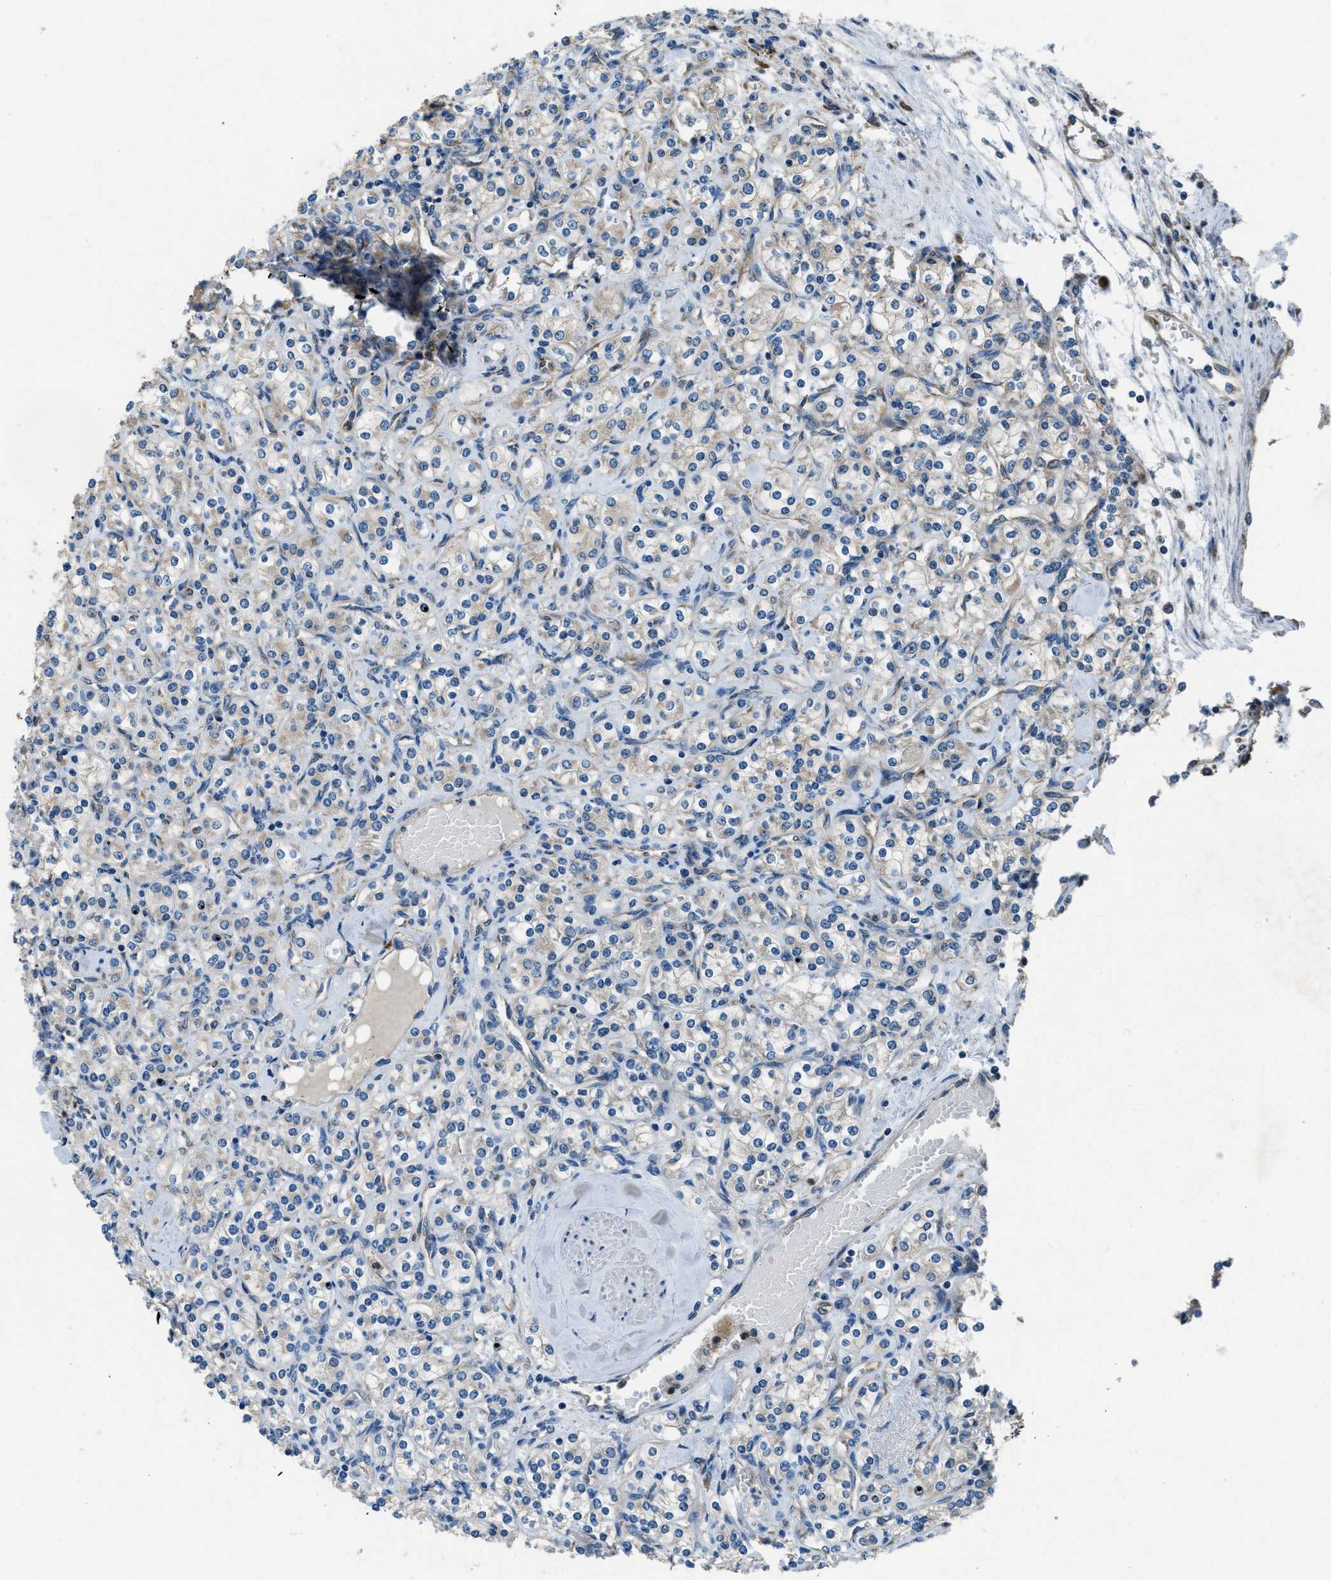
{"staining": {"intensity": "weak", "quantity": "<25%", "location": "cytoplasmic/membranous"}, "tissue": "renal cancer", "cell_type": "Tumor cells", "image_type": "cancer", "snomed": [{"axis": "morphology", "description": "Adenocarcinoma, NOS"}, {"axis": "topography", "description": "Kidney"}], "caption": "The immunohistochemistry photomicrograph has no significant positivity in tumor cells of adenocarcinoma (renal) tissue. (IHC, brightfield microscopy, high magnification).", "gene": "GIMAP8", "patient": {"sex": "male", "age": 77}}